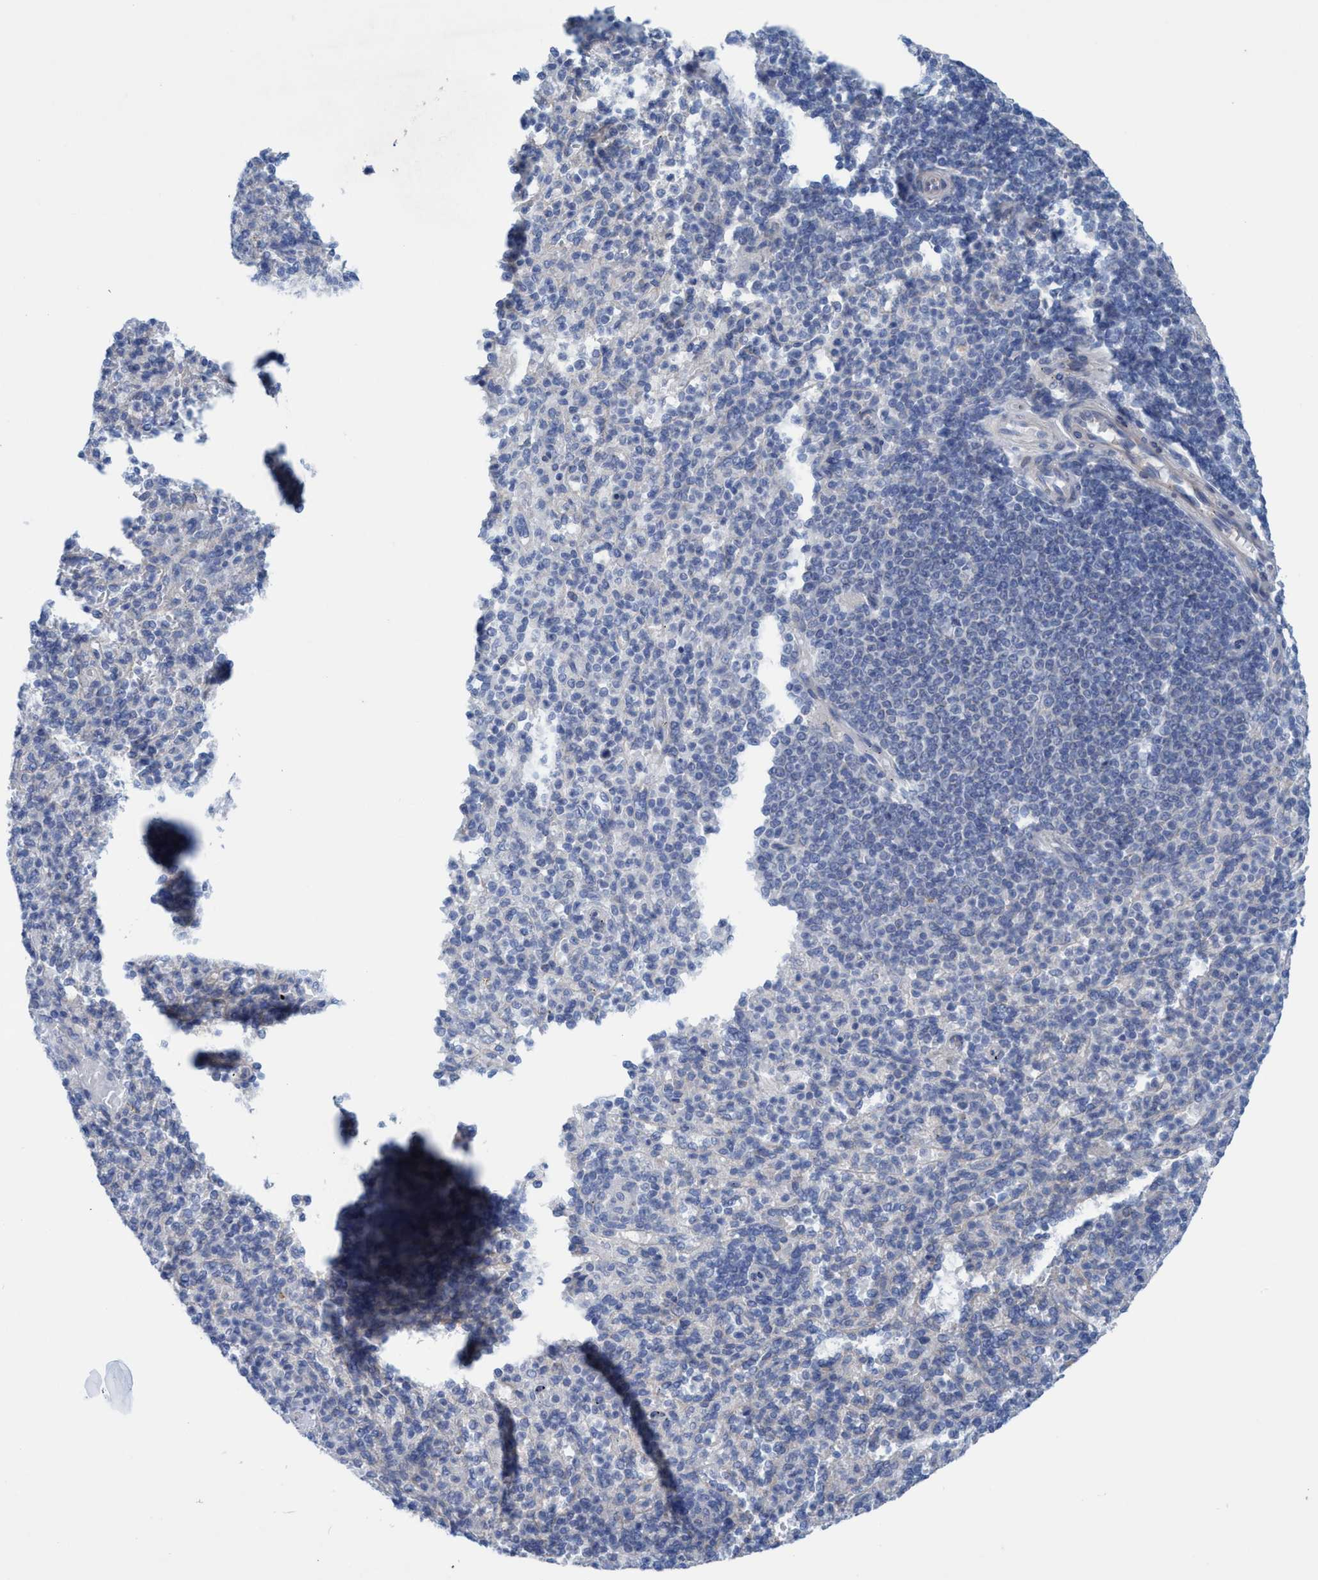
{"staining": {"intensity": "negative", "quantity": "none", "location": "none"}, "tissue": "spleen", "cell_type": "Cells in red pulp", "image_type": "normal", "snomed": [{"axis": "morphology", "description": "Normal tissue, NOS"}, {"axis": "topography", "description": "Spleen"}], "caption": "This is a micrograph of immunohistochemistry (IHC) staining of normal spleen, which shows no positivity in cells in red pulp.", "gene": "RSAD1", "patient": {"sex": "male", "age": 36}}